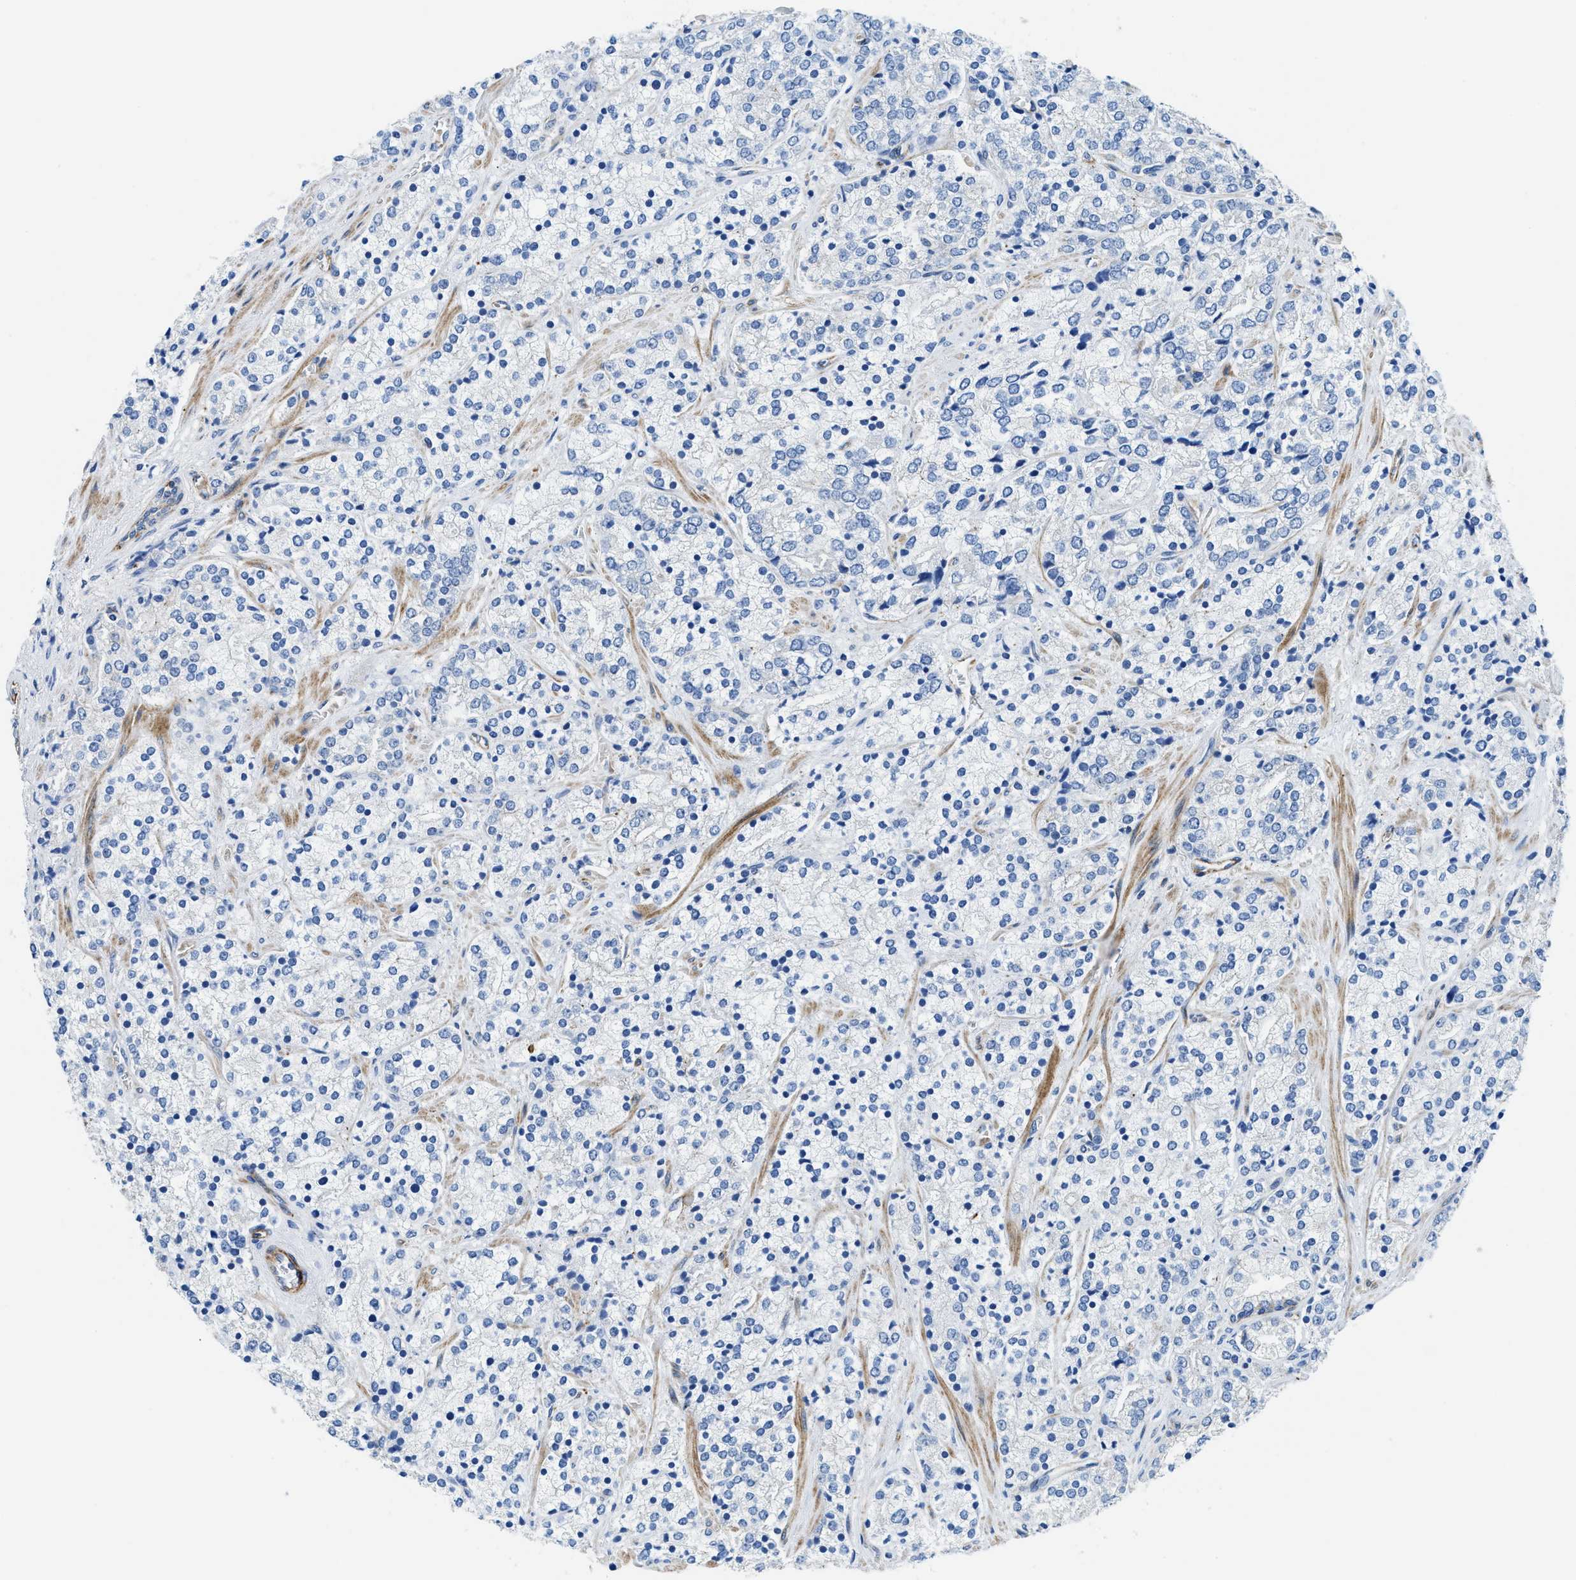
{"staining": {"intensity": "negative", "quantity": "none", "location": "none"}, "tissue": "prostate cancer", "cell_type": "Tumor cells", "image_type": "cancer", "snomed": [{"axis": "morphology", "description": "Adenocarcinoma, High grade"}, {"axis": "topography", "description": "Prostate"}], "caption": "Human prostate cancer stained for a protein using immunohistochemistry (IHC) displays no staining in tumor cells.", "gene": "CUTA", "patient": {"sex": "male", "age": 71}}